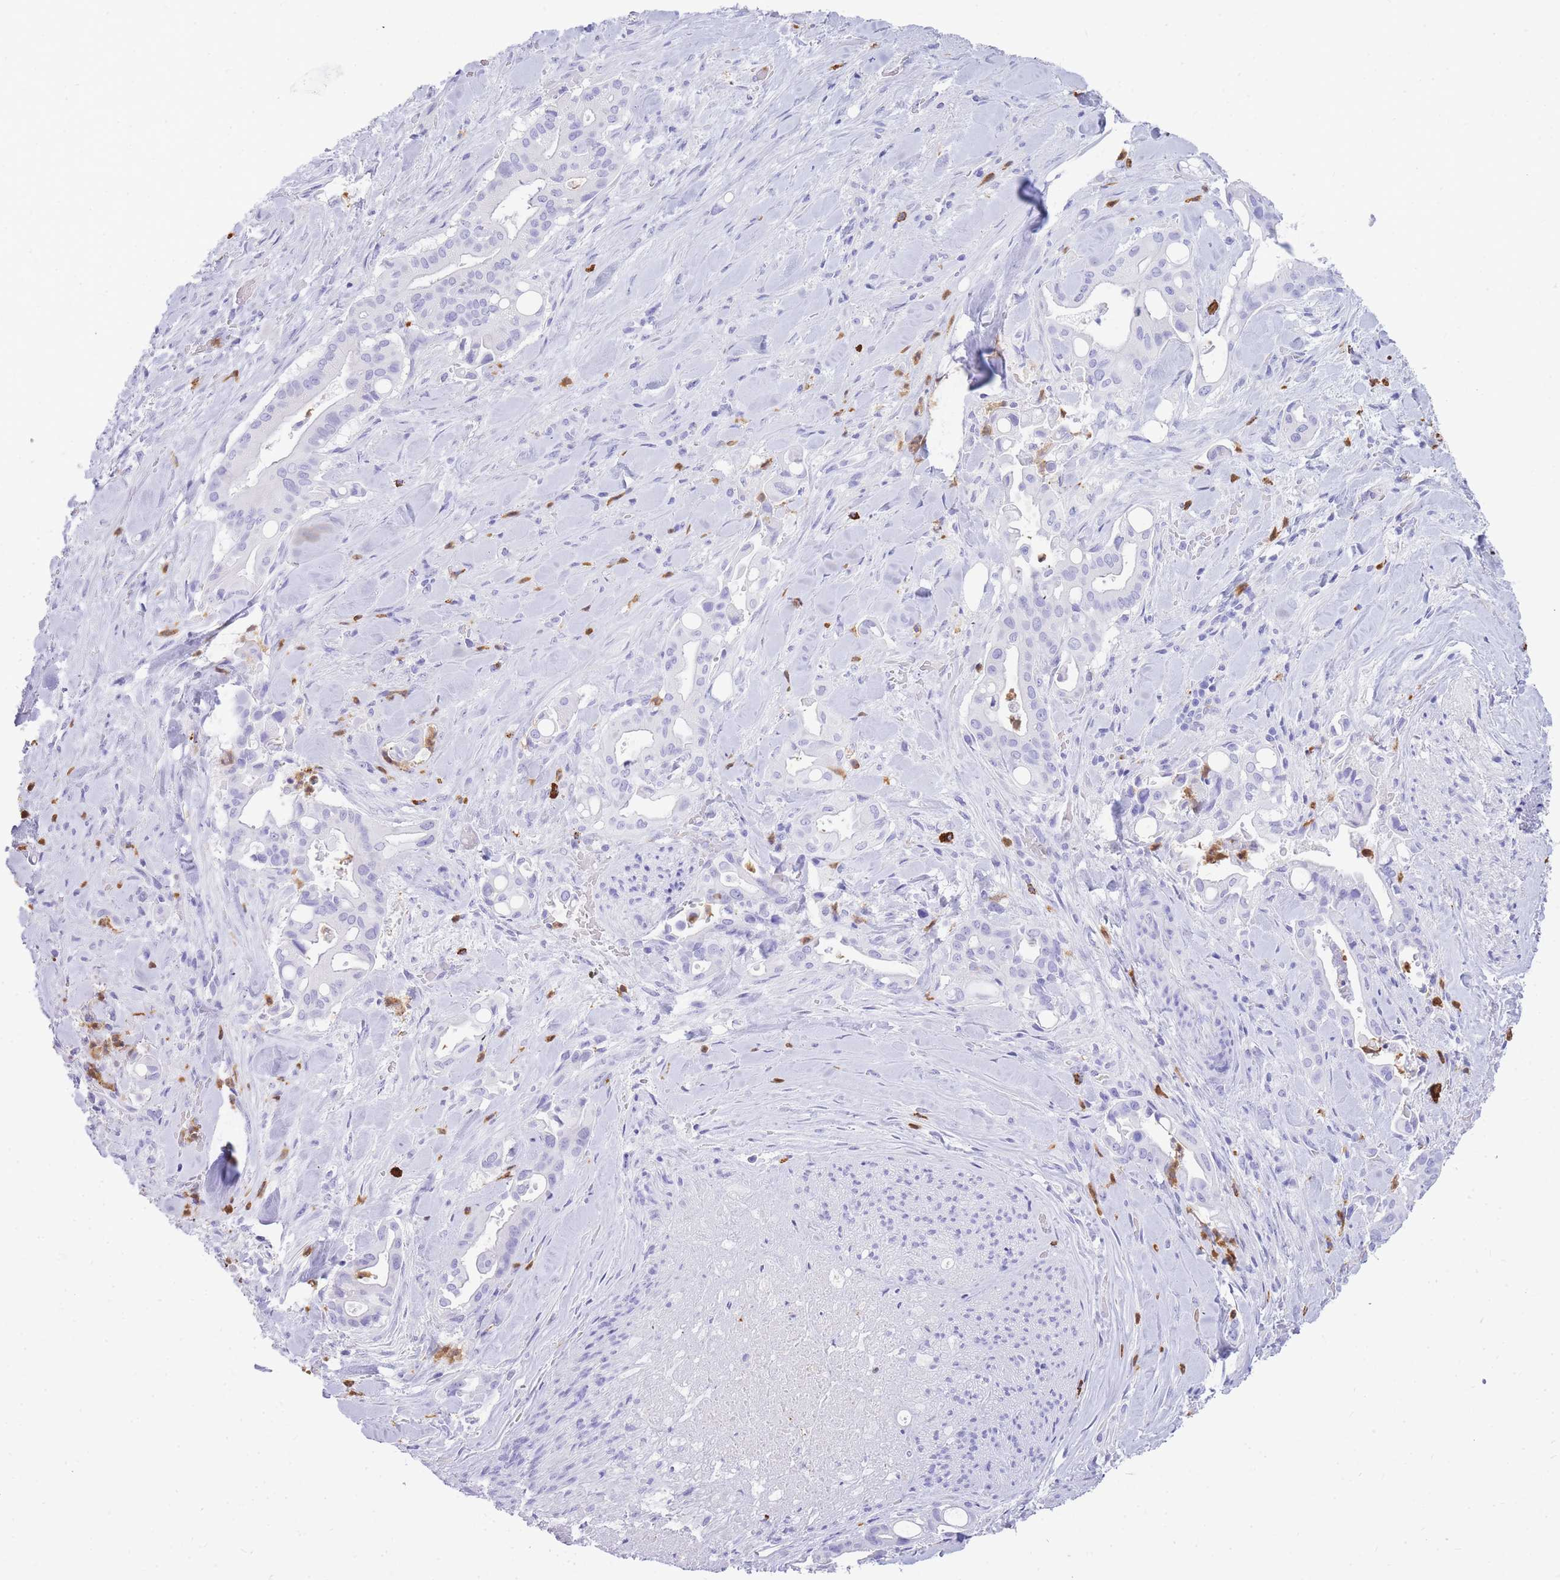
{"staining": {"intensity": "negative", "quantity": "none", "location": "none"}, "tissue": "liver cancer", "cell_type": "Tumor cells", "image_type": "cancer", "snomed": [{"axis": "morphology", "description": "Cholangiocarcinoma"}, {"axis": "topography", "description": "Liver"}], "caption": "Human liver cholangiocarcinoma stained for a protein using IHC shows no positivity in tumor cells.", "gene": "HERC1", "patient": {"sex": "female", "age": 68}}